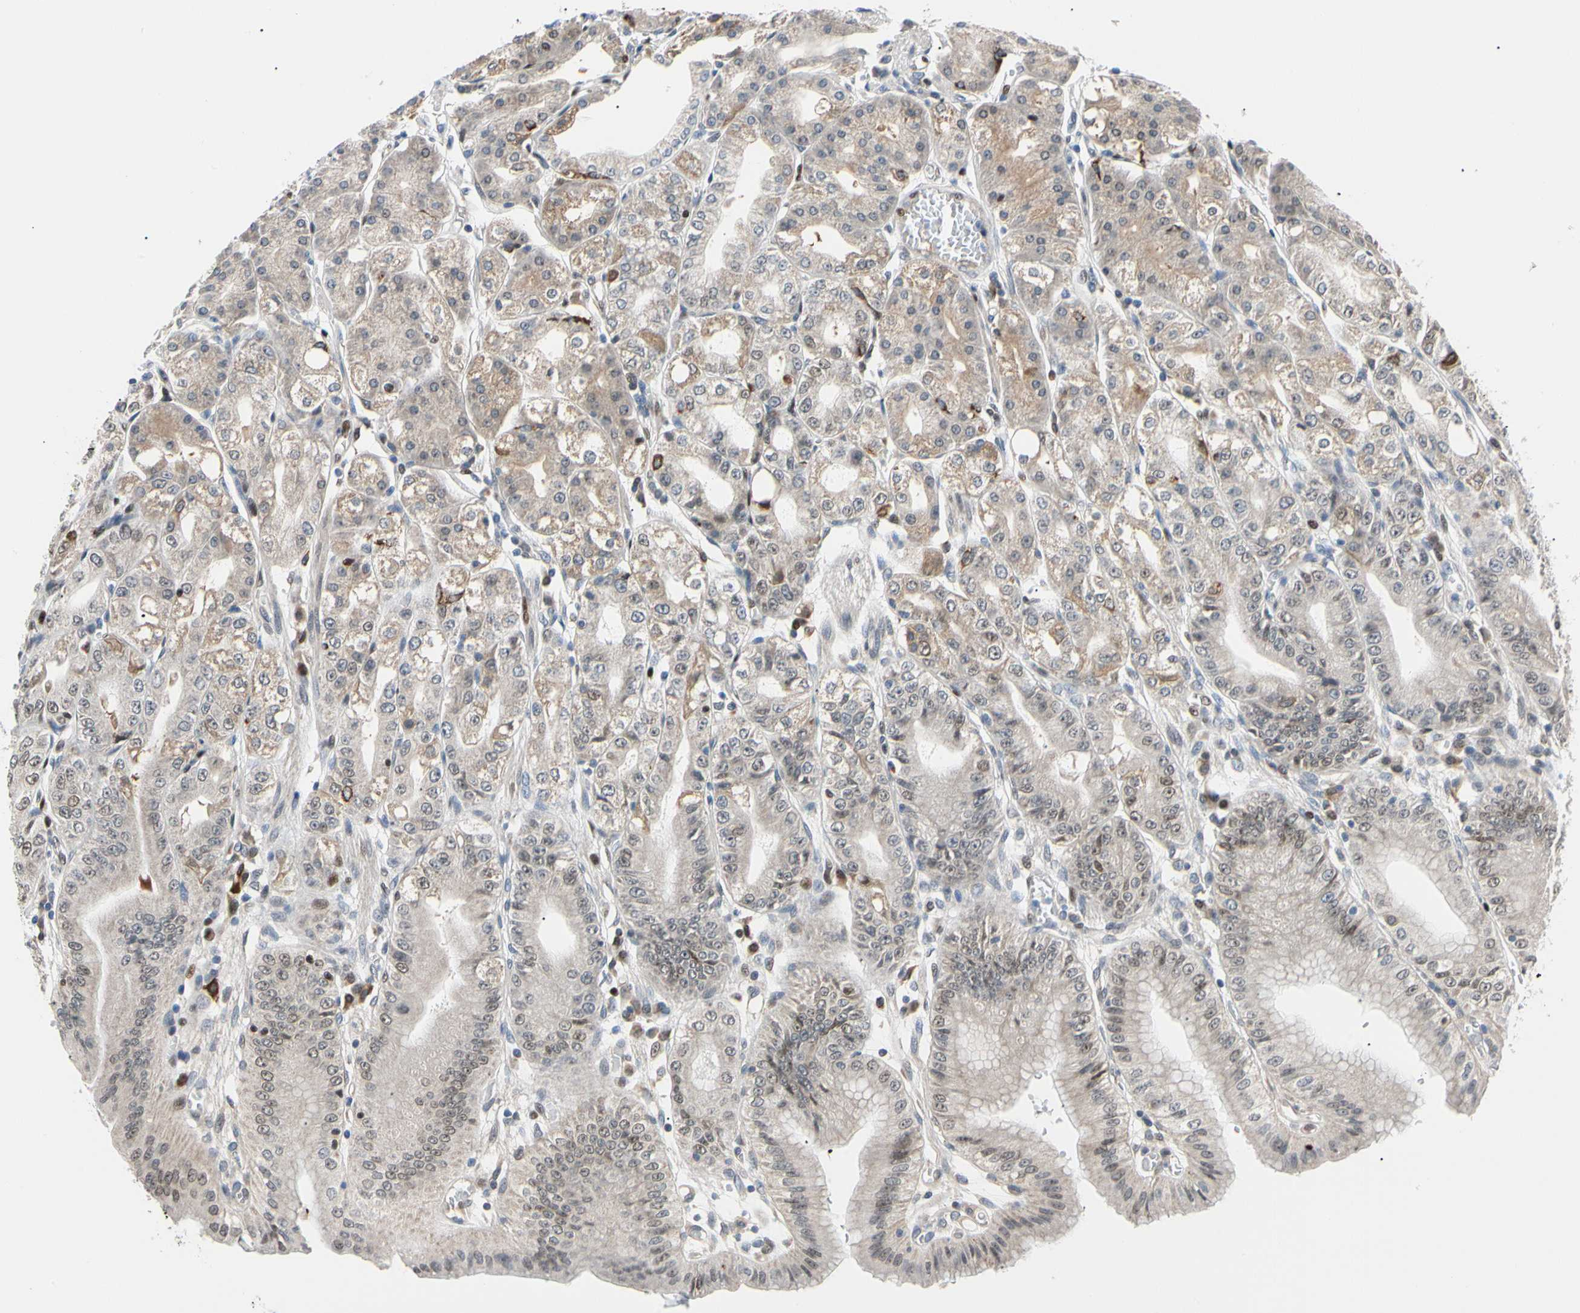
{"staining": {"intensity": "moderate", "quantity": "25%-75%", "location": "cytoplasmic/membranous,nuclear"}, "tissue": "stomach", "cell_type": "Glandular cells", "image_type": "normal", "snomed": [{"axis": "morphology", "description": "Normal tissue, NOS"}, {"axis": "topography", "description": "Stomach, lower"}], "caption": "Glandular cells show medium levels of moderate cytoplasmic/membranous,nuclear expression in approximately 25%-75% of cells in unremarkable human stomach.", "gene": "E2F1", "patient": {"sex": "male", "age": 71}}